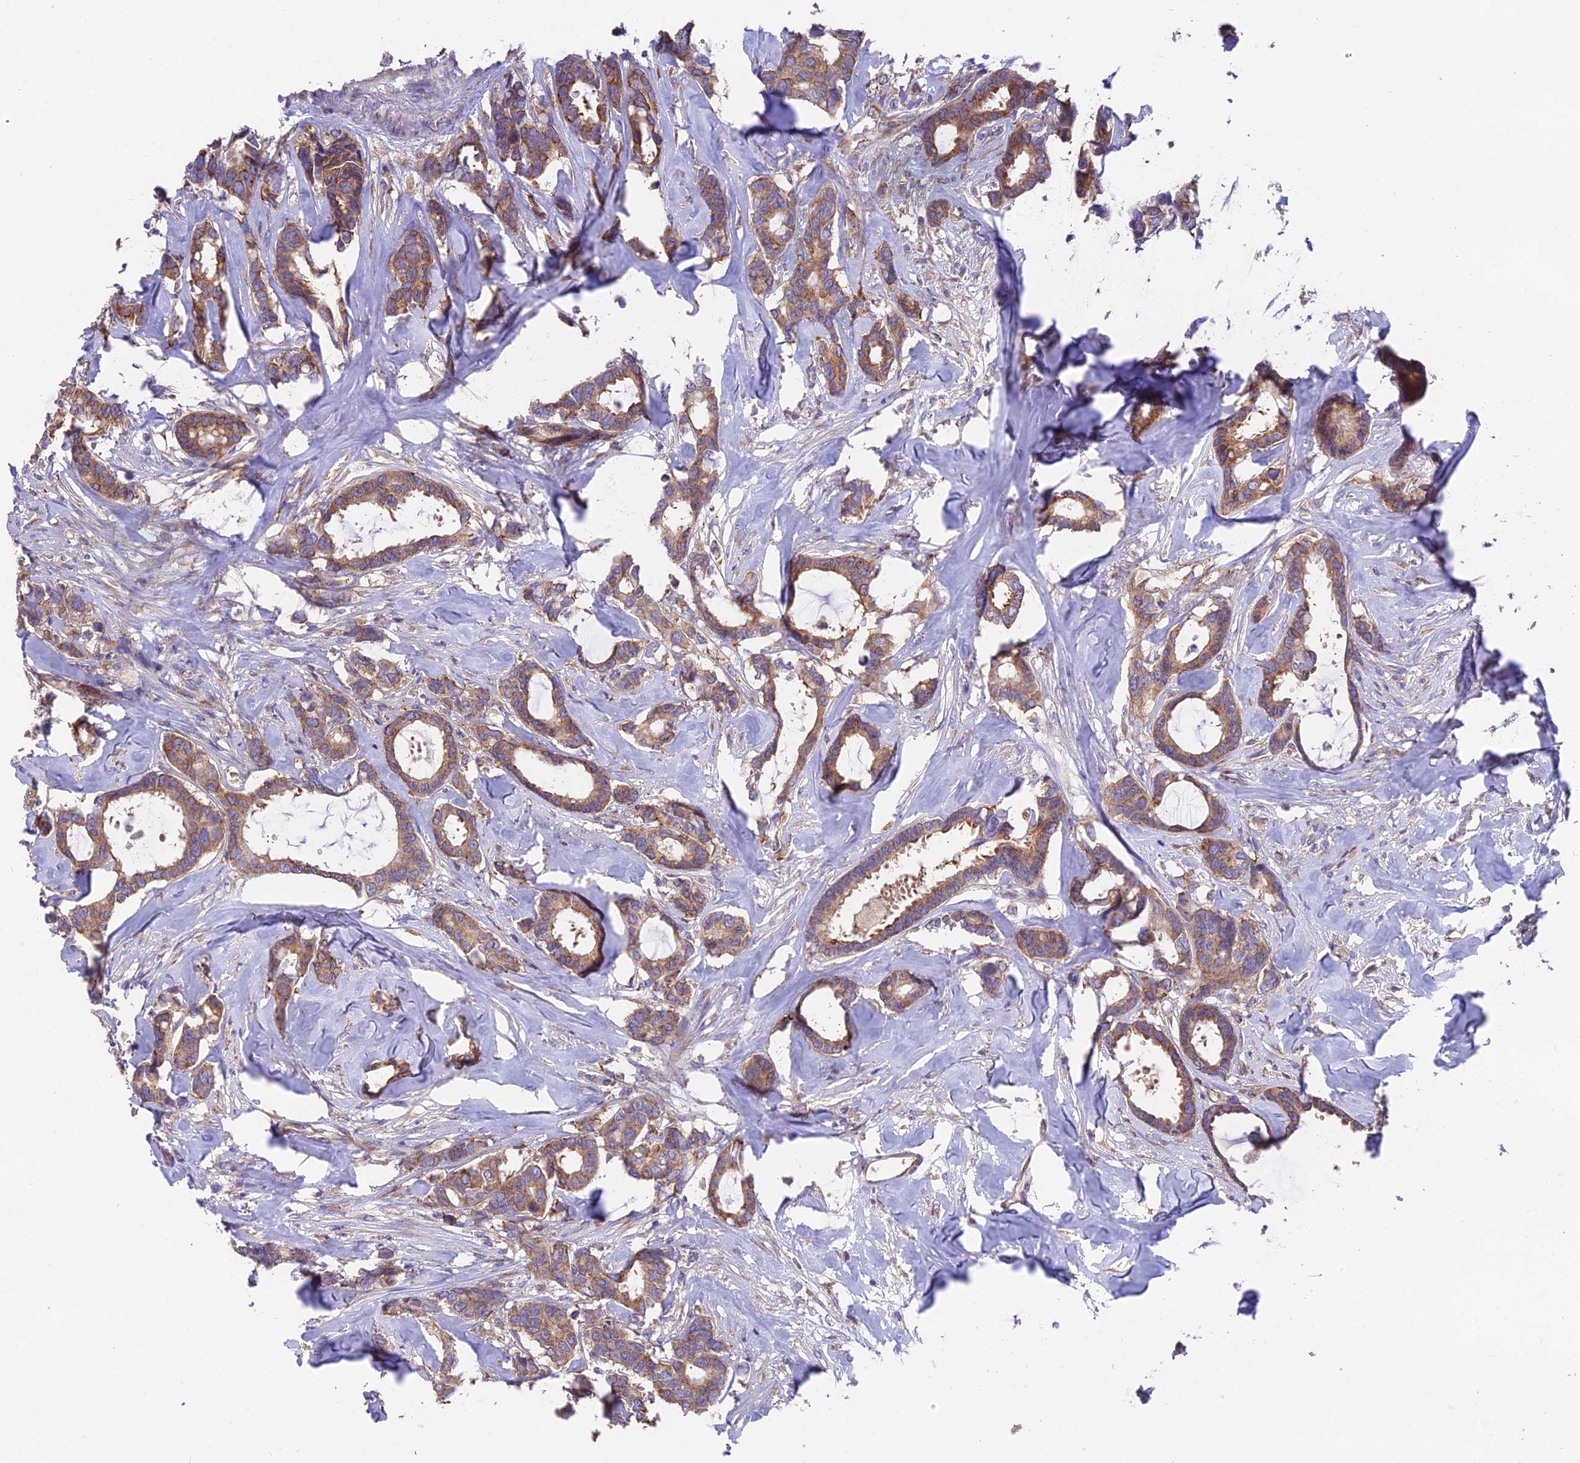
{"staining": {"intensity": "moderate", "quantity": ">75%", "location": "cytoplasmic/membranous"}, "tissue": "breast cancer", "cell_type": "Tumor cells", "image_type": "cancer", "snomed": [{"axis": "morphology", "description": "Duct carcinoma"}, {"axis": "topography", "description": "Breast"}], "caption": "Protein expression analysis of human breast cancer (infiltrating ductal carcinoma) reveals moderate cytoplasmic/membranous staining in approximately >75% of tumor cells.", "gene": "BLOC1S4", "patient": {"sex": "female", "age": 87}}